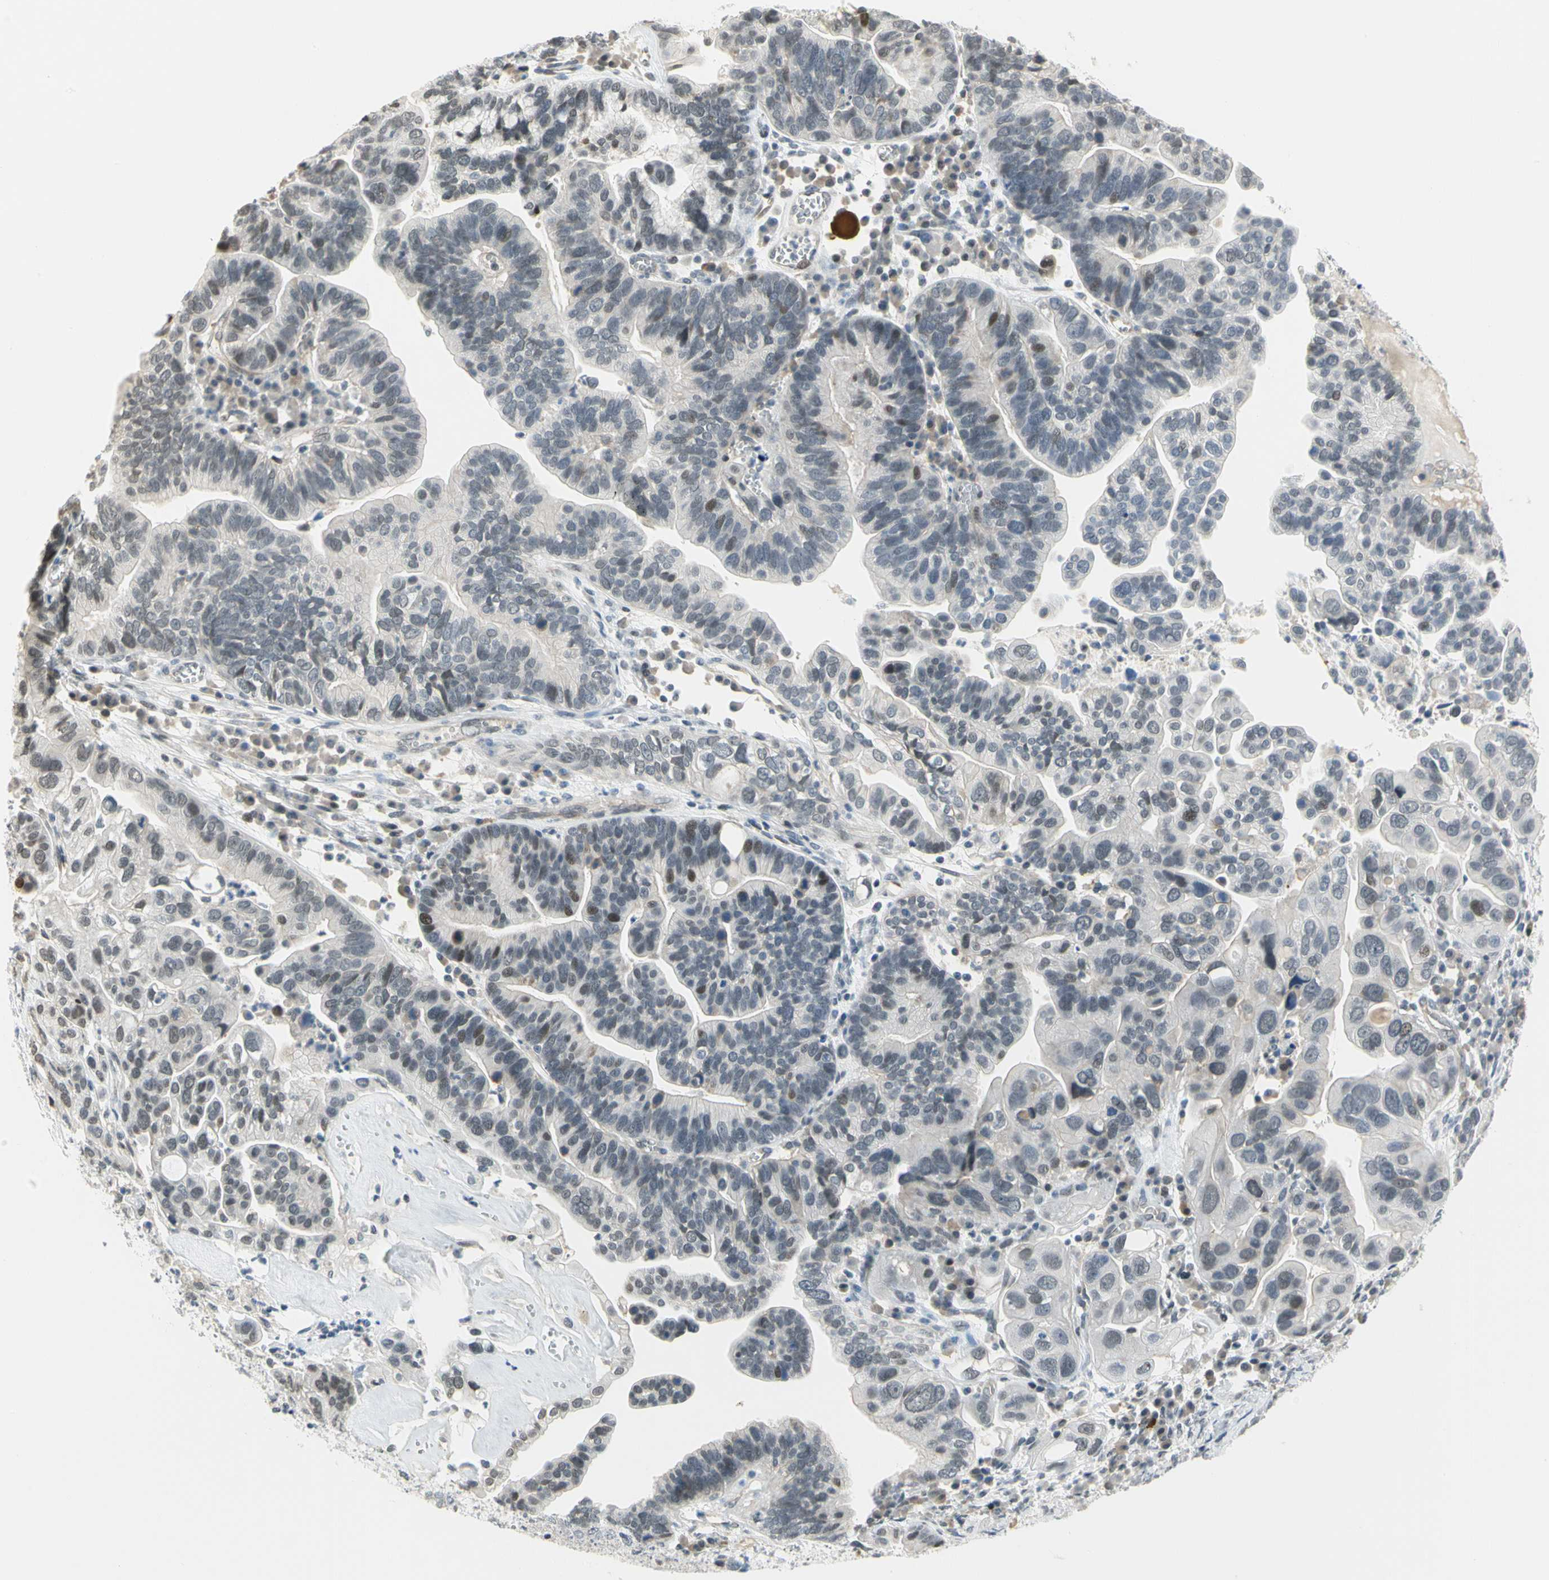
{"staining": {"intensity": "moderate", "quantity": "<25%", "location": "nuclear"}, "tissue": "ovarian cancer", "cell_type": "Tumor cells", "image_type": "cancer", "snomed": [{"axis": "morphology", "description": "Cystadenocarcinoma, serous, NOS"}, {"axis": "topography", "description": "Ovary"}], "caption": "Protein expression analysis of human ovarian cancer (serous cystadenocarcinoma) reveals moderate nuclear staining in approximately <25% of tumor cells.", "gene": "IMPG2", "patient": {"sex": "female", "age": 56}}